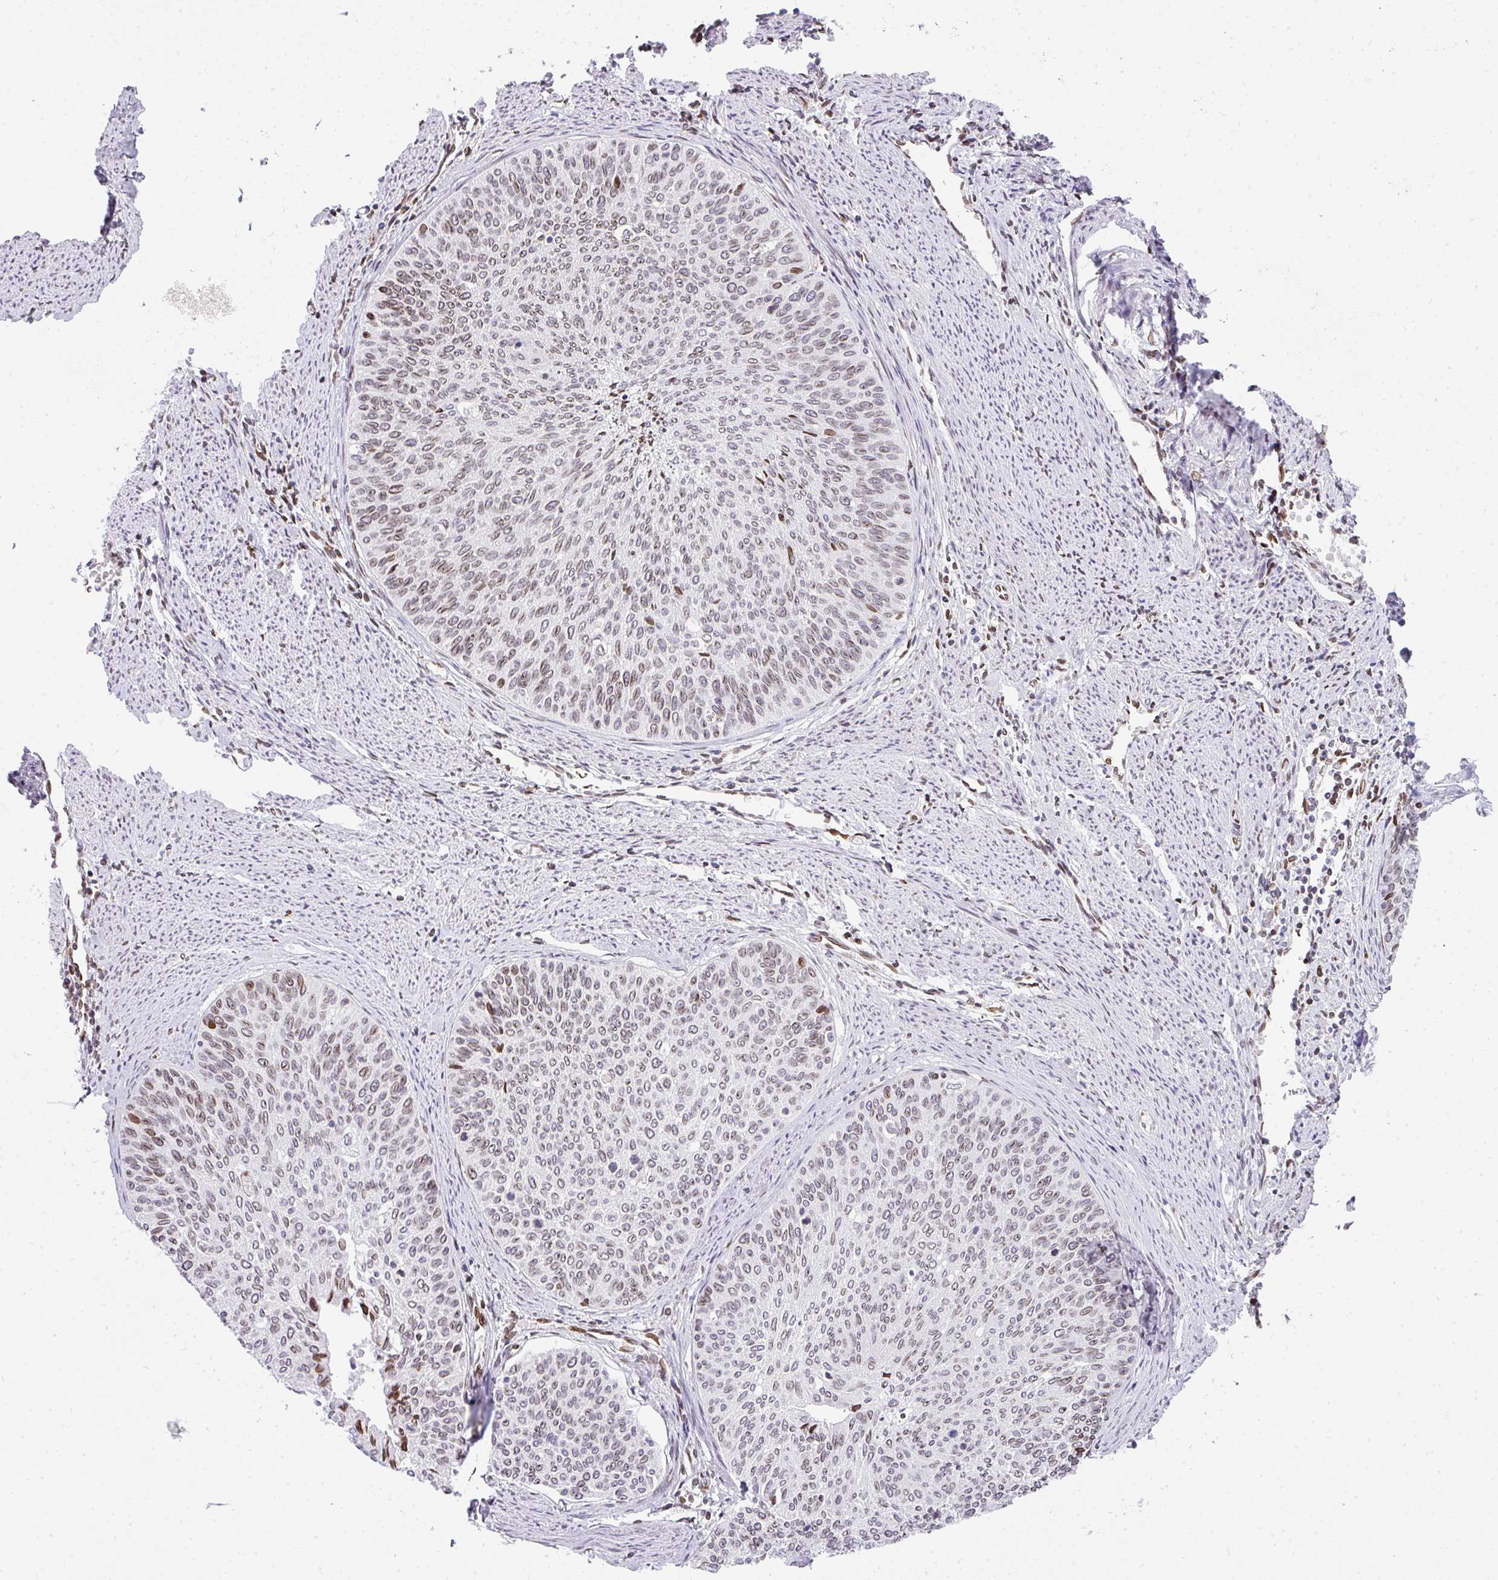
{"staining": {"intensity": "moderate", "quantity": "25%-75%", "location": "cytoplasmic/membranous,nuclear"}, "tissue": "cervical cancer", "cell_type": "Tumor cells", "image_type": "cancer", "snomed": [{"axis": "morphology", "description": "Squamous cell carcinoma, NOS"}, {"axis": "topography", "description": "Cervix"}], "caption": "Tumor cells show moderate cytoplasmic/membranous and nuclear positivity in approximately 25%-75% of cells in cervical cancer (squamous cell carcinoma).", "gene": "PLK1", "patient": {"sex": "female", "age": 55}}